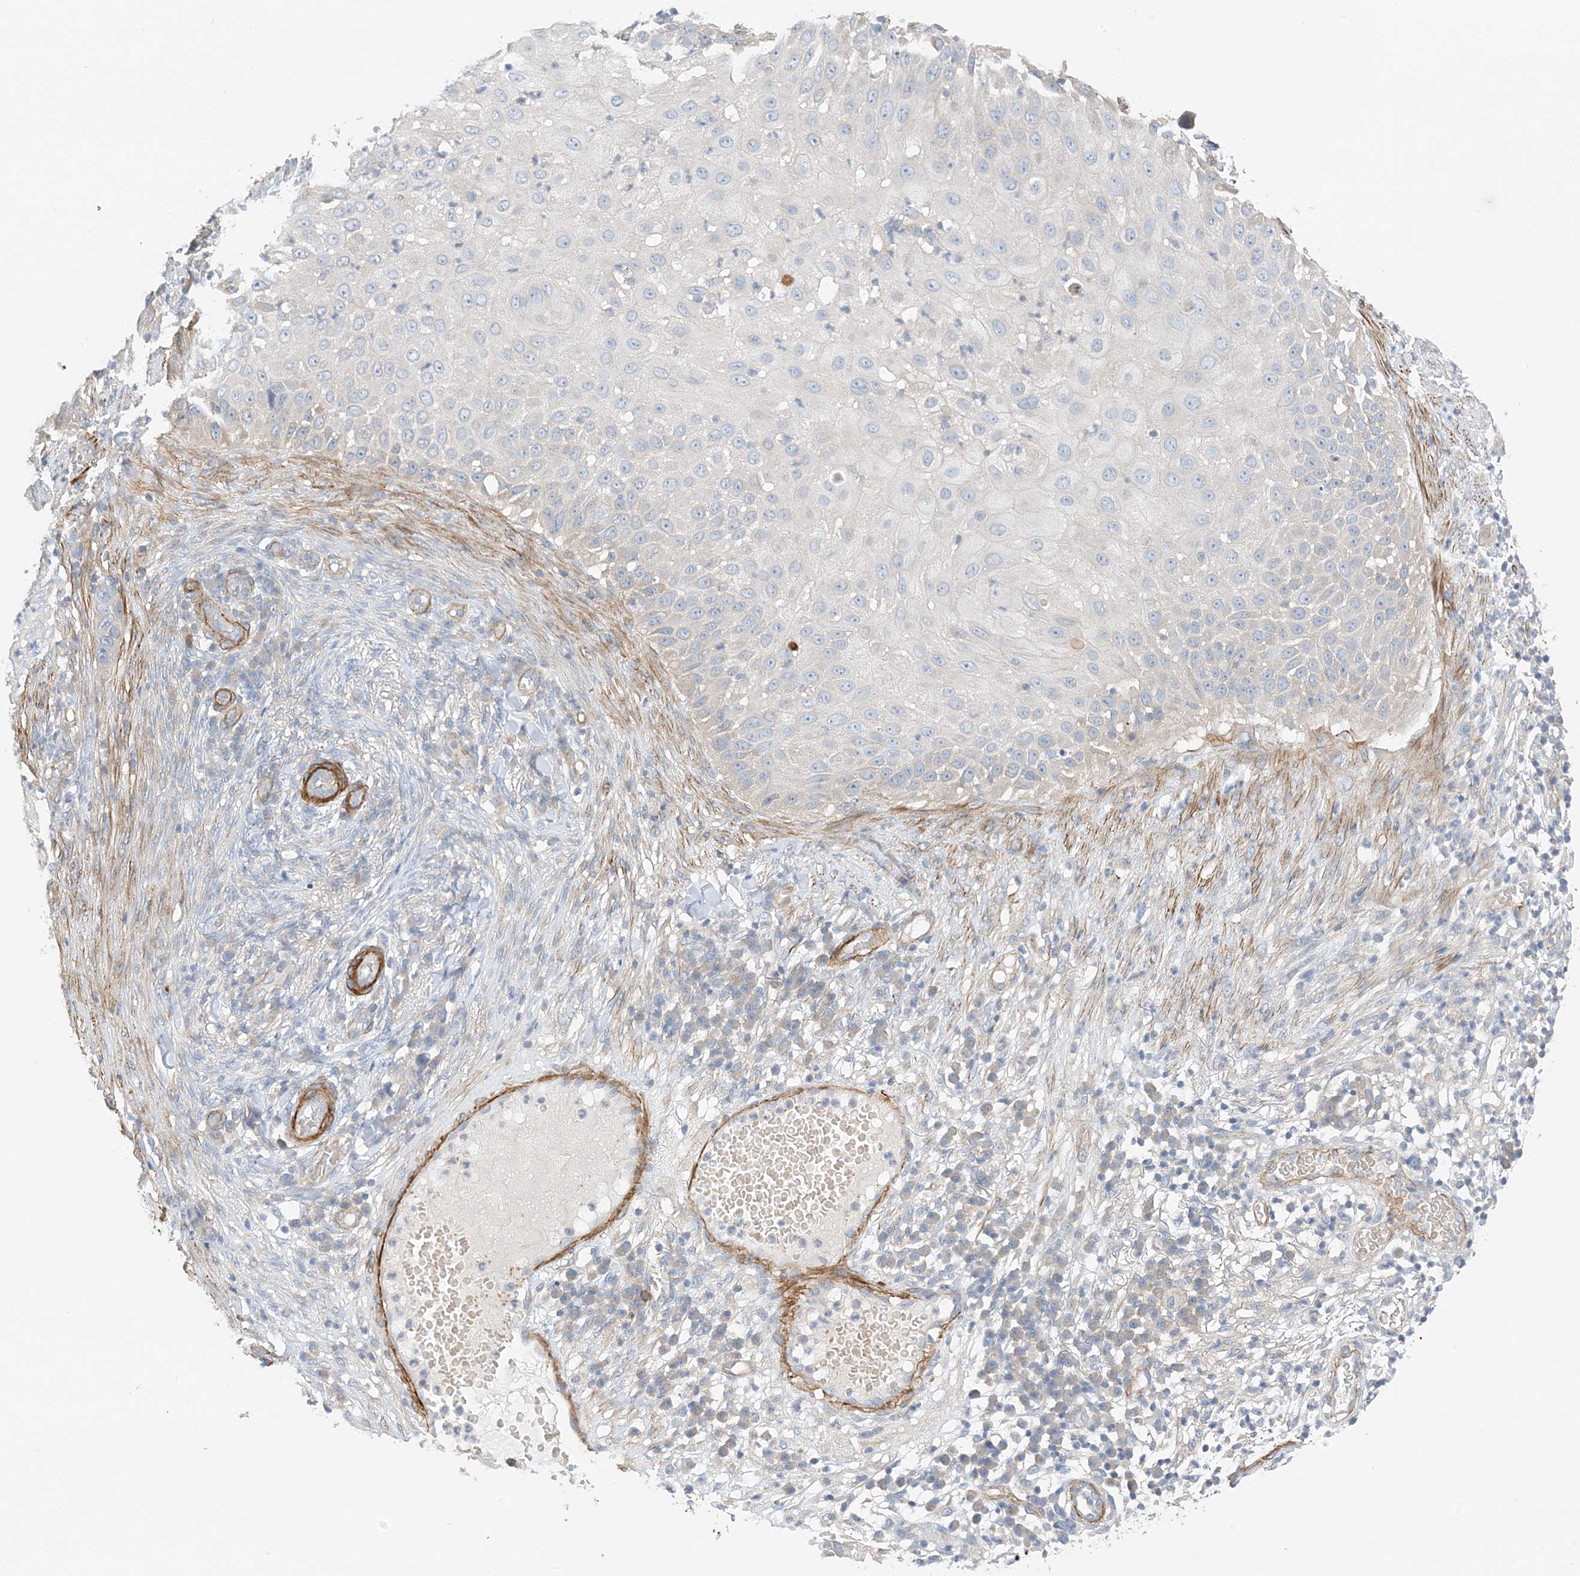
{"staining": {"intensity": "negative", "quantity": "none", "location": "none"}, "tissue": "skin cancer", "cell_type": "Tumor cells", "image_type": "cancer", "snomed": [{"axis": "morphology", "description": "Squamous cell carcinoma, NOS"}, {"axis": "topography", "description": "Skin"}], "caption": "Tumor cells show no significant protein staining in skin cancer. The staining is performed using DAB brown chromogen with nuclei counter-stained in using hematoxylin.", "gene": "KIFBP", "patient": {"sex": "female", "age": 44}}